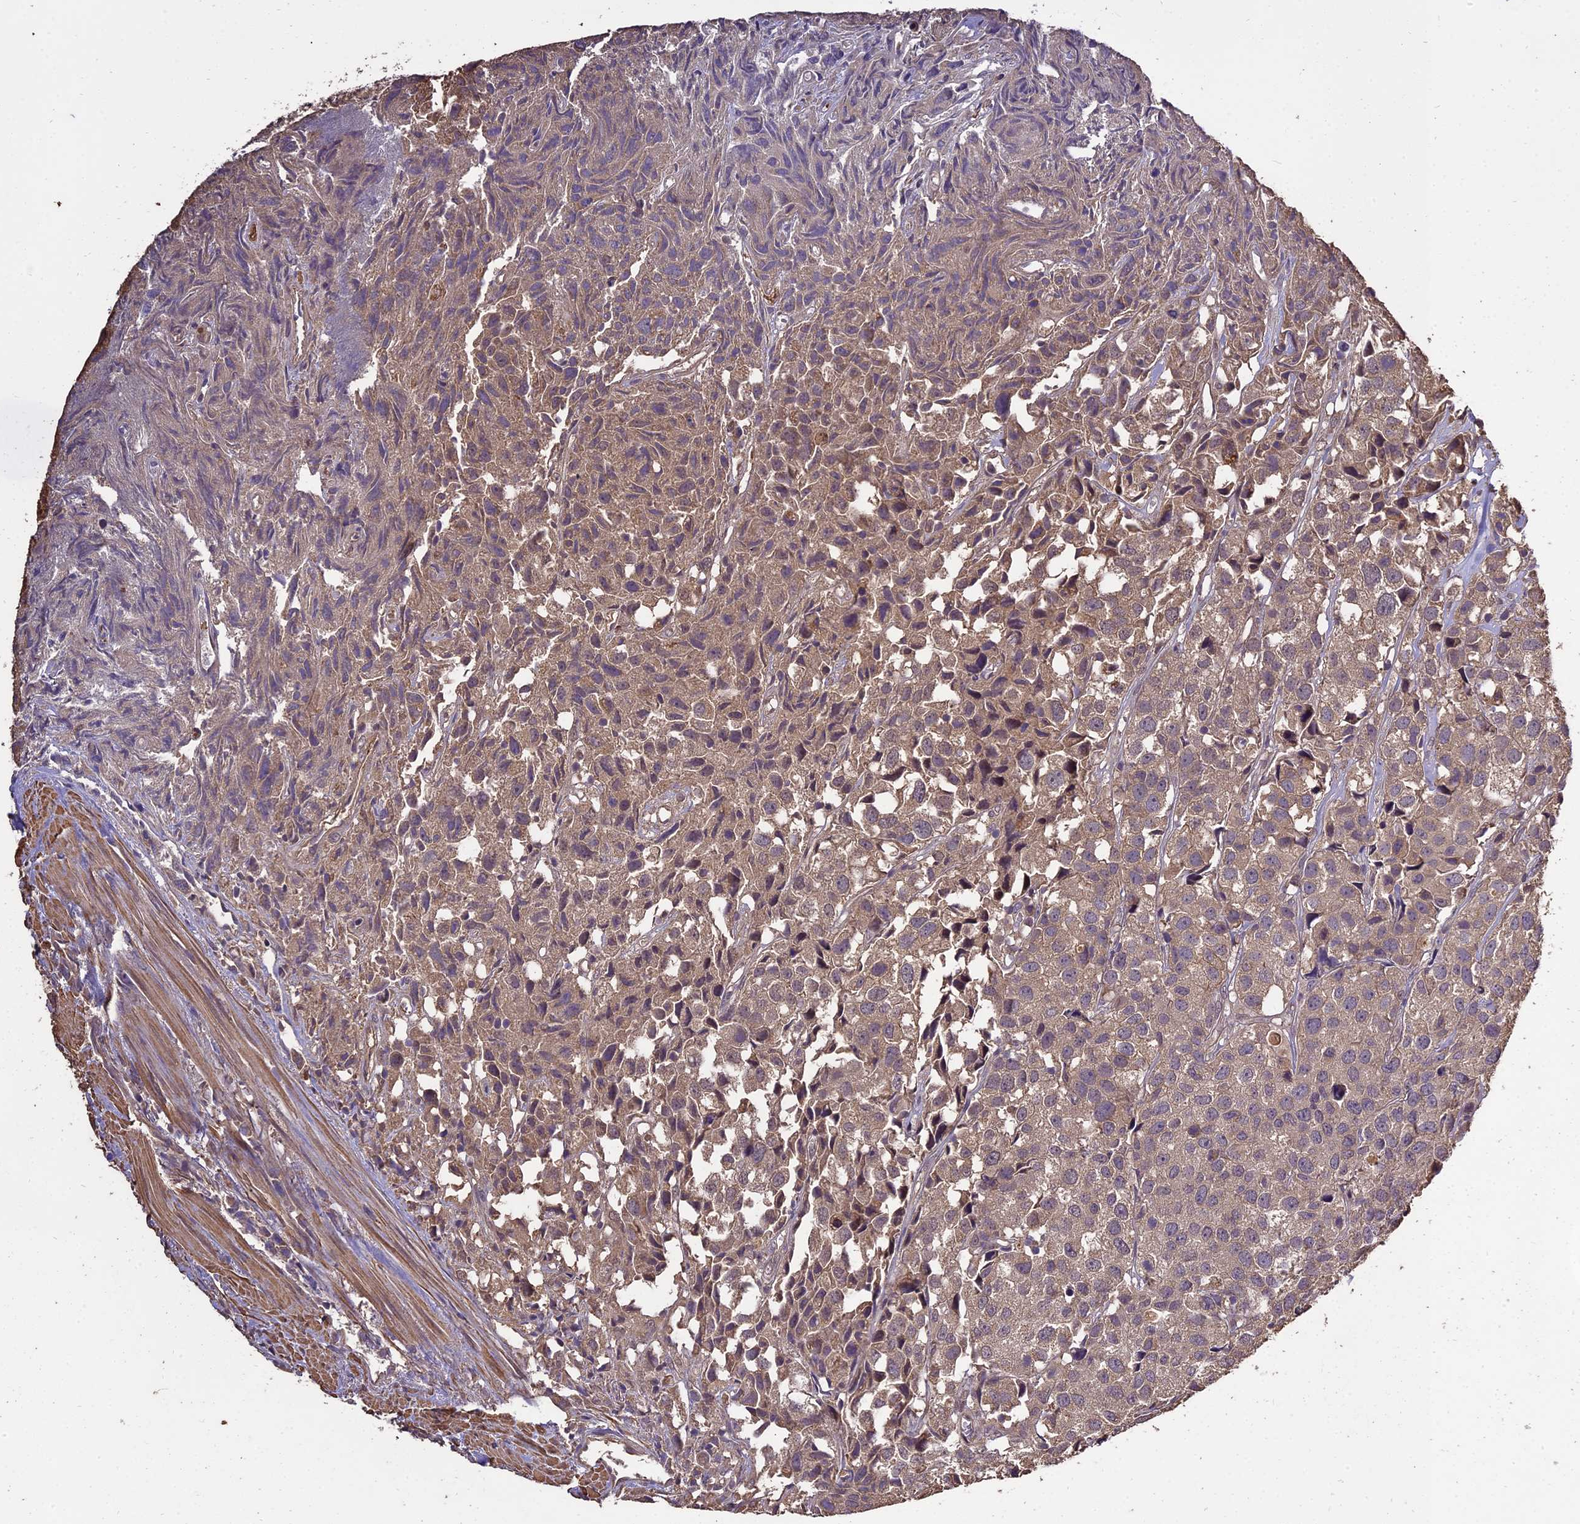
{"staining": {"intensity": "moderate", "quantity": "25%-75%", "location": "cytoplasmic/membranous"}, "tissue": "urothelial cancer", "cell_type": "Tumor cells", "image_type": "cancer", "snomed": [{"axis": "morphology", "description": "Urothelial carcinoma, High grade"}, {"axis": "topography", "description": "Urinary bladder"}], "caption": "Protein expression analysis of human urothelial cancer reveals moderate cytoplasmic/membranous positivity in approximately 25%-75% of tumor cells.", "gene": "PGPEP1L", "patient": {"sex": "female", "age": 75}}